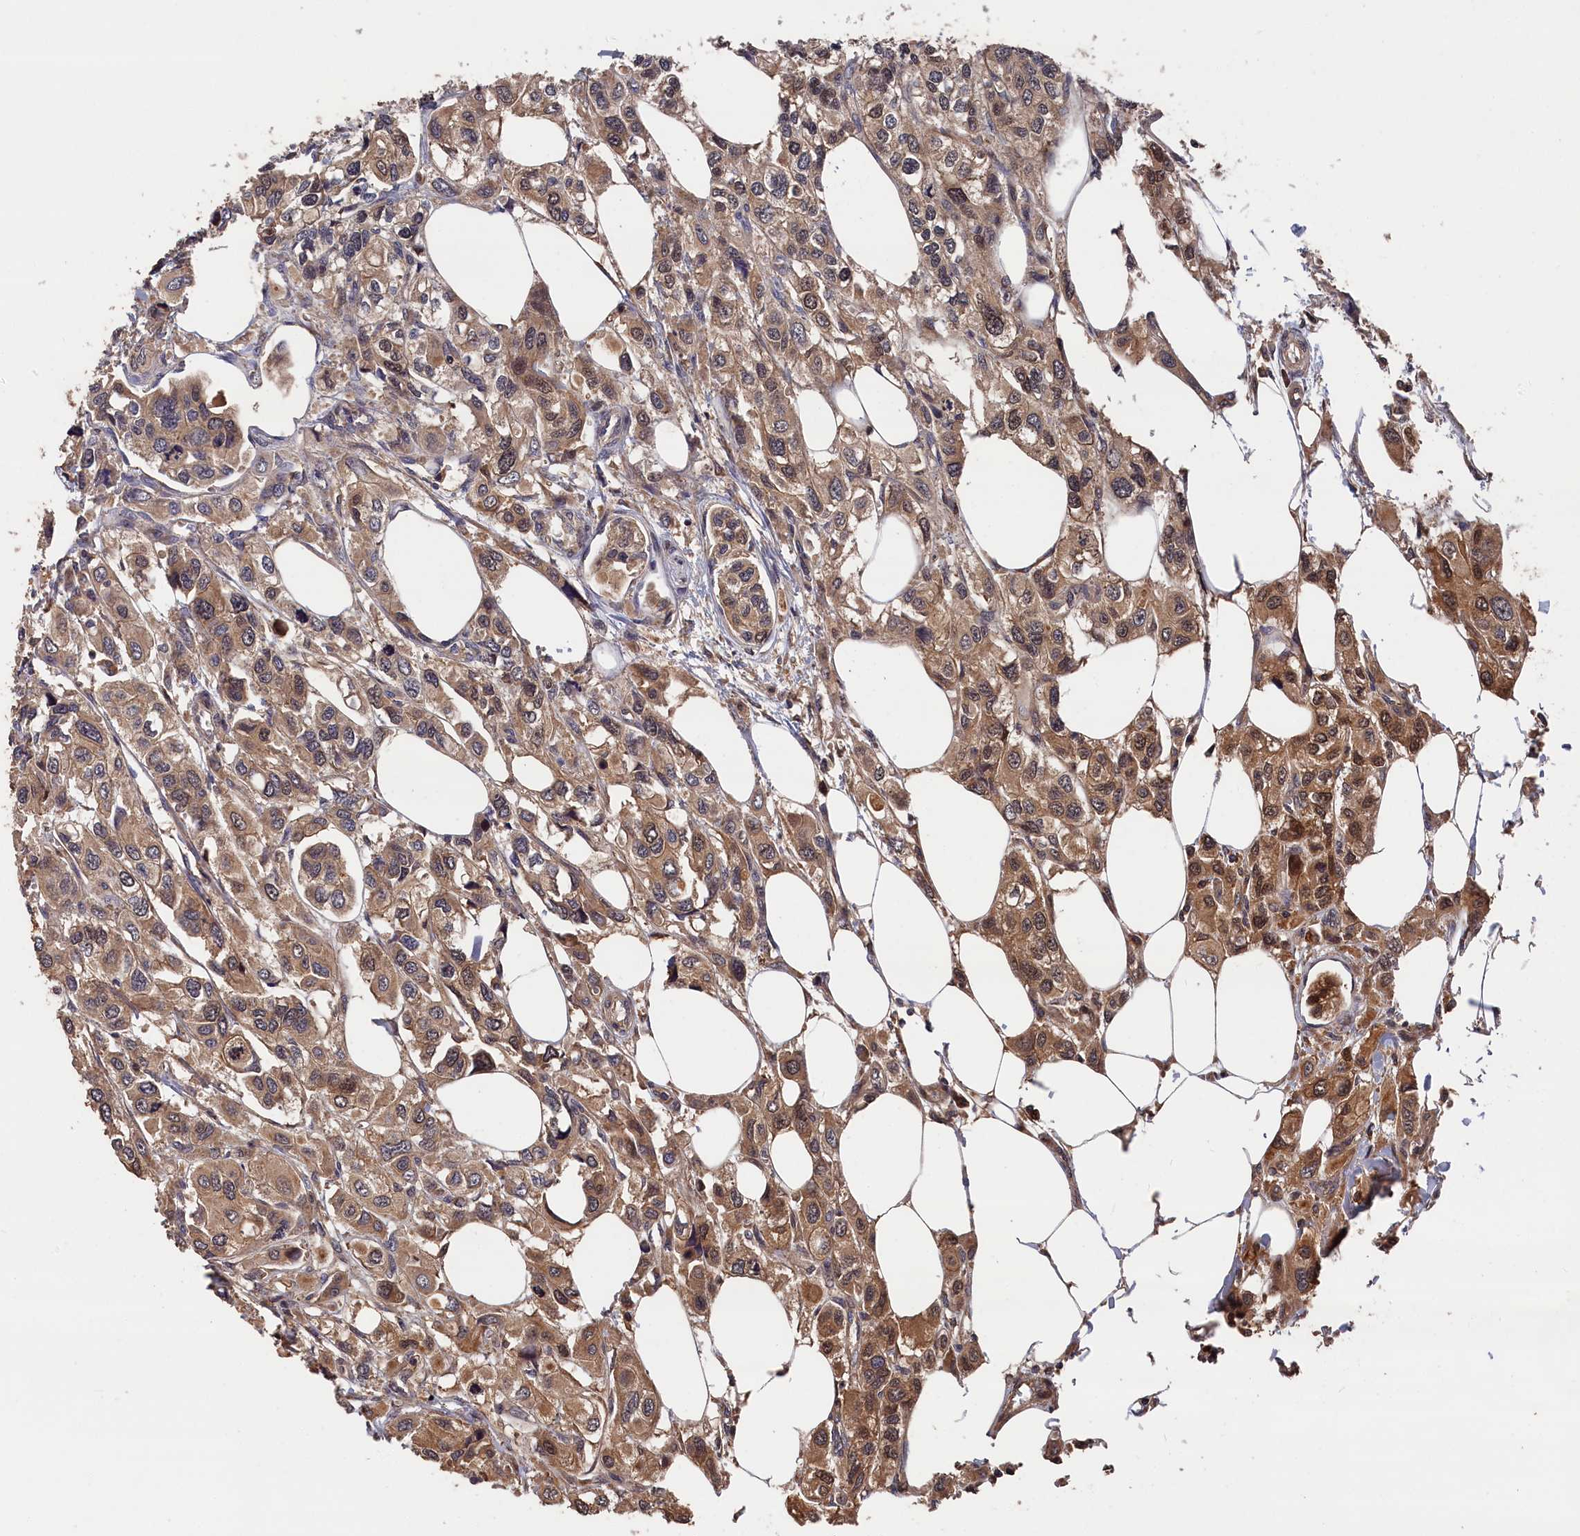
{"staining": {"intensity": "moderate", "quantity": ">75%", "location": "cytoplasmic/membranous,nuclear"}, "tissue": "urothelial cancer", "cell_type": "Tumor cells", "image_type": "cancer", "snomed": [{"axis": "morphology", "description": "Urothelial carcinoma, High grade"}, {"axis": "topography", "description": "Urinary bladder"}], "caption": "About >75% of tumor cells in human high-grade urothelial carcinoma display moderate cytoplasmic/membranous and nuclear protein staining as visualized by brown immunohistochemical staining.", "gene": "RMI2", "patient": {"sex": "male", "age": 67}}